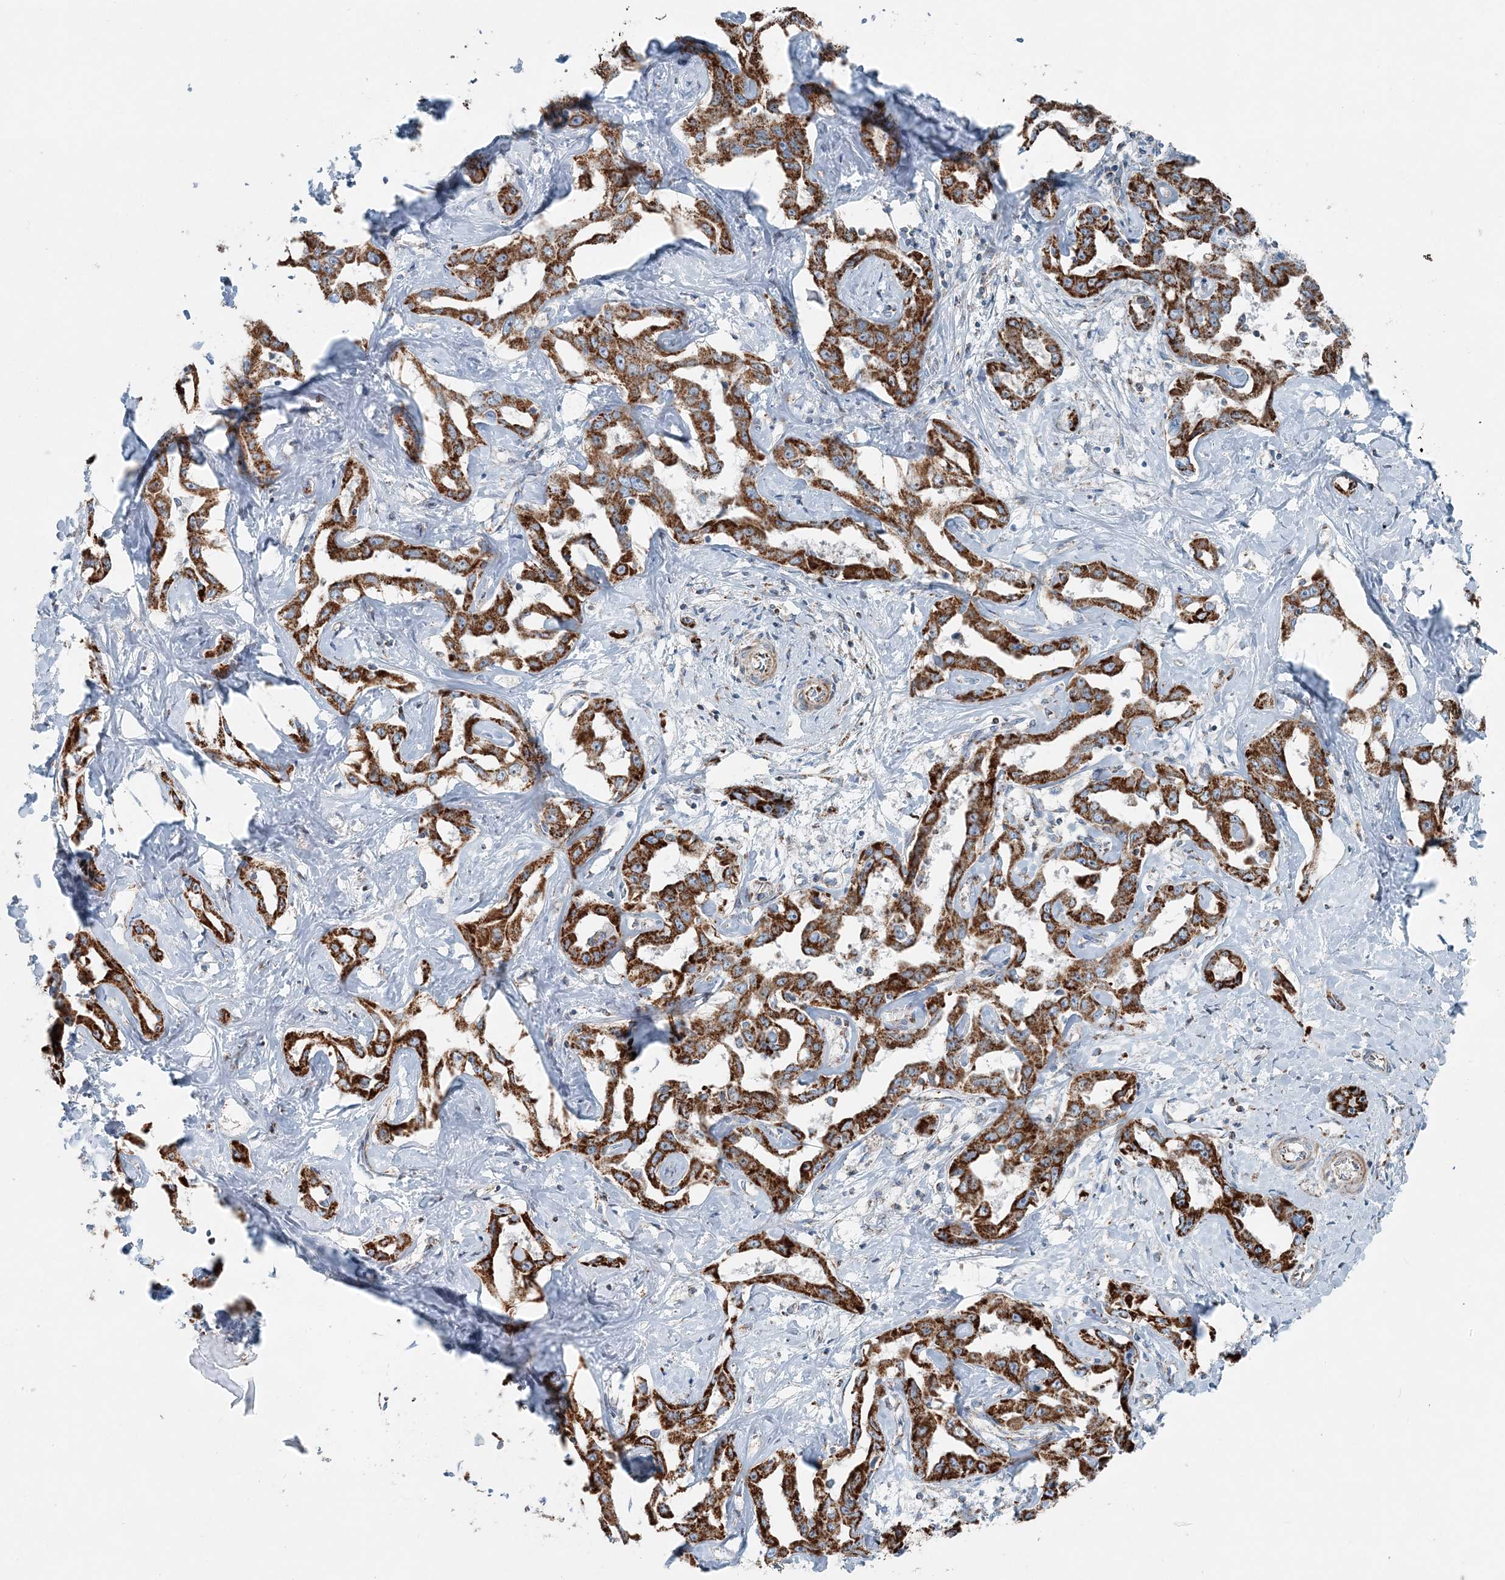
{"staining": {"intensity": "strong", "quantity": ">75%", "location": "cytoplasmic/membranous"}, "tissue": "liver cancer", "cell_type": "Tumor cells", "image_type": "cancer", "snomed": [{"axis": "morphology", "description": "Cholangiocarcinoma"}, {"axis": "topography", "description": "Liver"}], "caption": "IHC image of neoplastic tissue: human liver cancer stained using immunohistochemistry shows high levels of strong protein expression localized specifically in the cytoplasmic/membranous of tumor cells, appearing as a cytoplasmic/membranous brown color.", "gene": "INTU", "patient": {"sex": "male", "age": 59}}